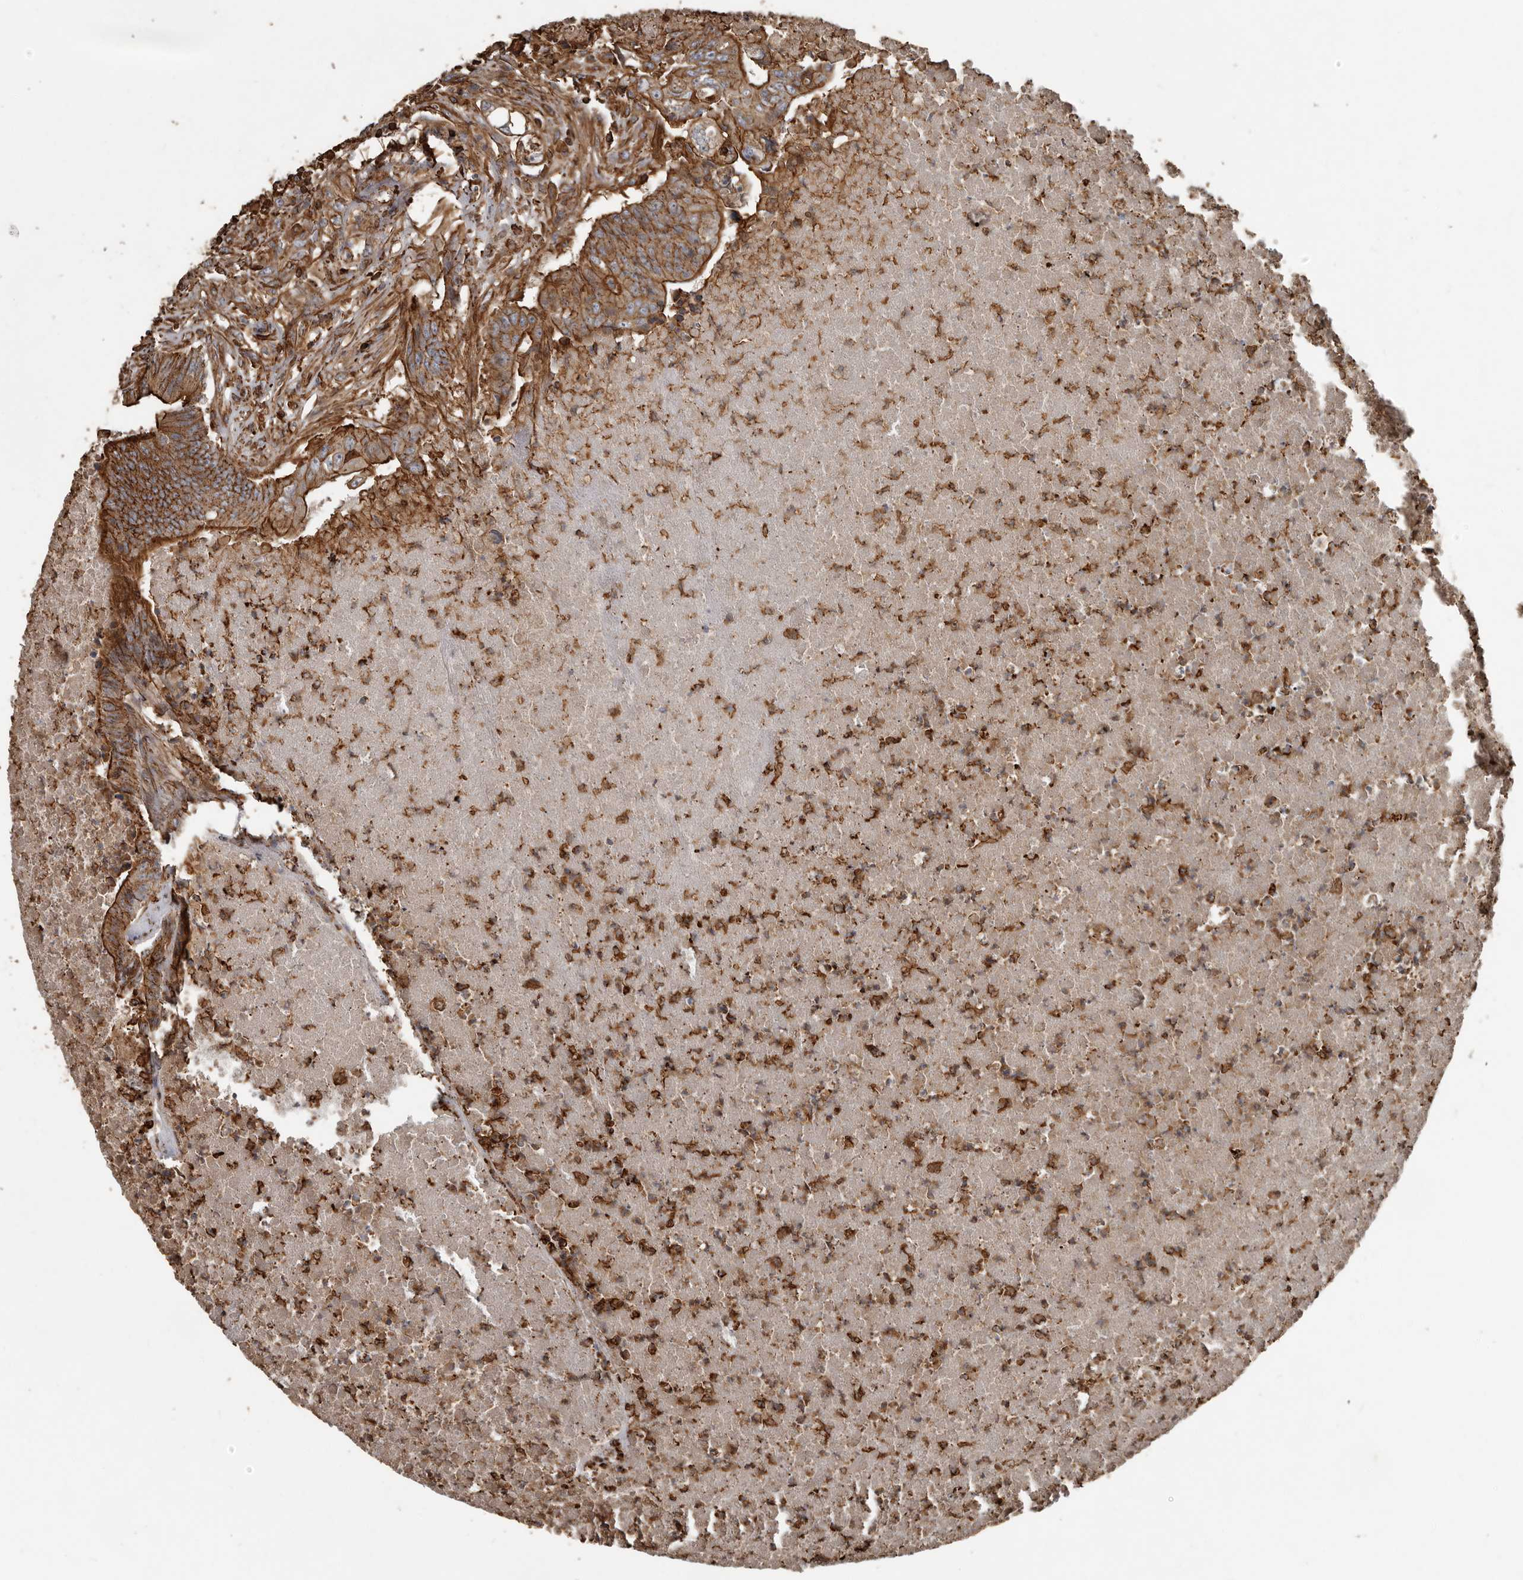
{"staining": {"intensity": "strong", "quantity": ">75%", "location": "cytoplasmic/membranous"}, "tissue": "colorectal cancer", "cell_type": "Tumor cells", "image_type": "cancer", "snomed": [{"axis": "morphology", "description": "Adenocarcinoma, NOS"}, {"axis": "topography", "description": "Colon"}], "caption": "A high amount of strong cytoplasmic/membranous staining is present in approximately >75% of tumor cells in adenocarcinoma (colorectal) tissue.", "gene": "DENND6B", "patient": {"sex": "male", "age": 87}}